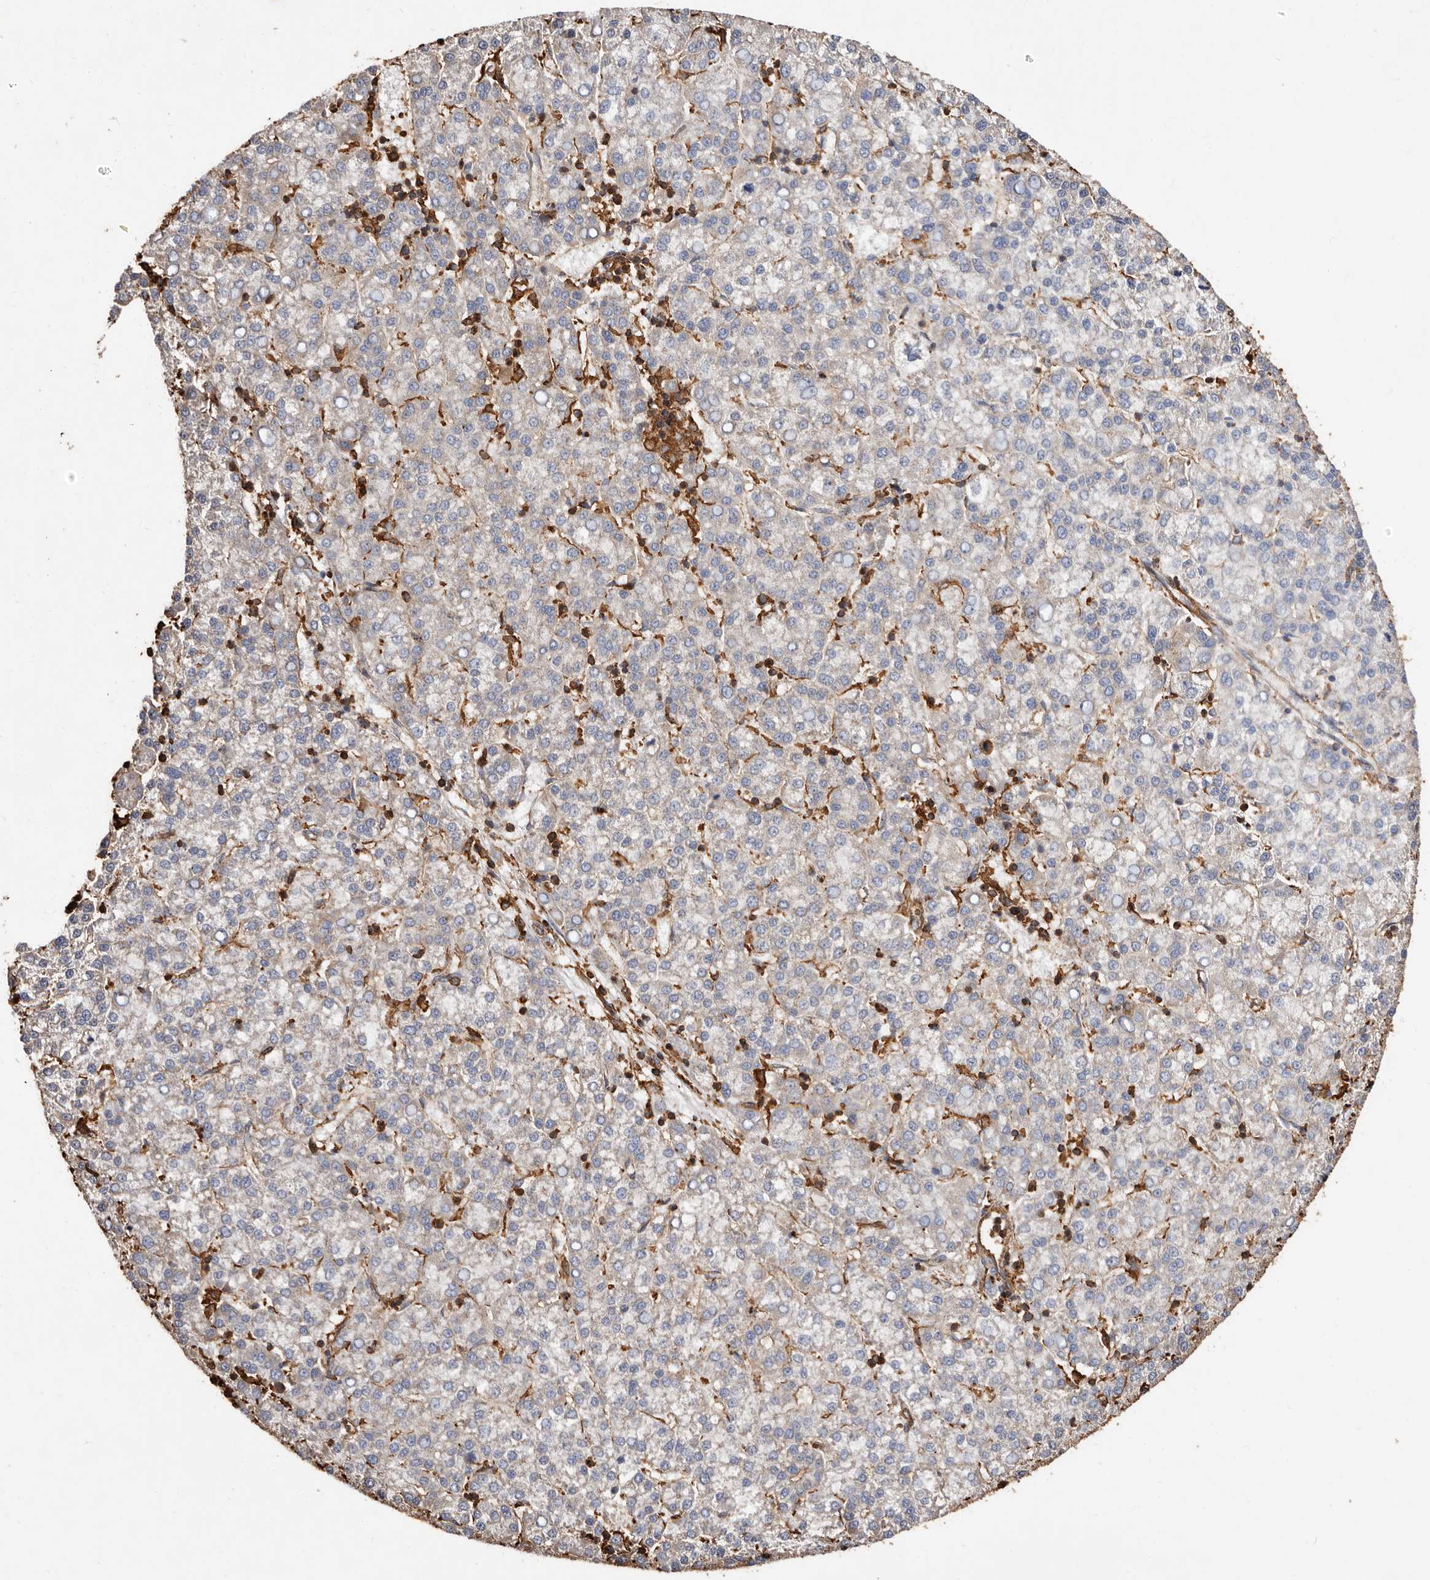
{"staining": {"intensity": "negative", "quantity": "none", "location": "none"}, "tissue": "liver cancer", "cell_type": "Tumor cells", "image_type": "cancer", "snomed": [{"axis": "morphology", "description": "Carcinoma, Hepatocellular, NOS"}, {"axis": "topography", "description": "Liver"}], "caption": "Human hepatocellular carcinoma (liver) stained for a protein using IHC reveals no positivity in tumor cells.", "gene": "COQ8B", "patient": {"sex": "female", "age": 58}}